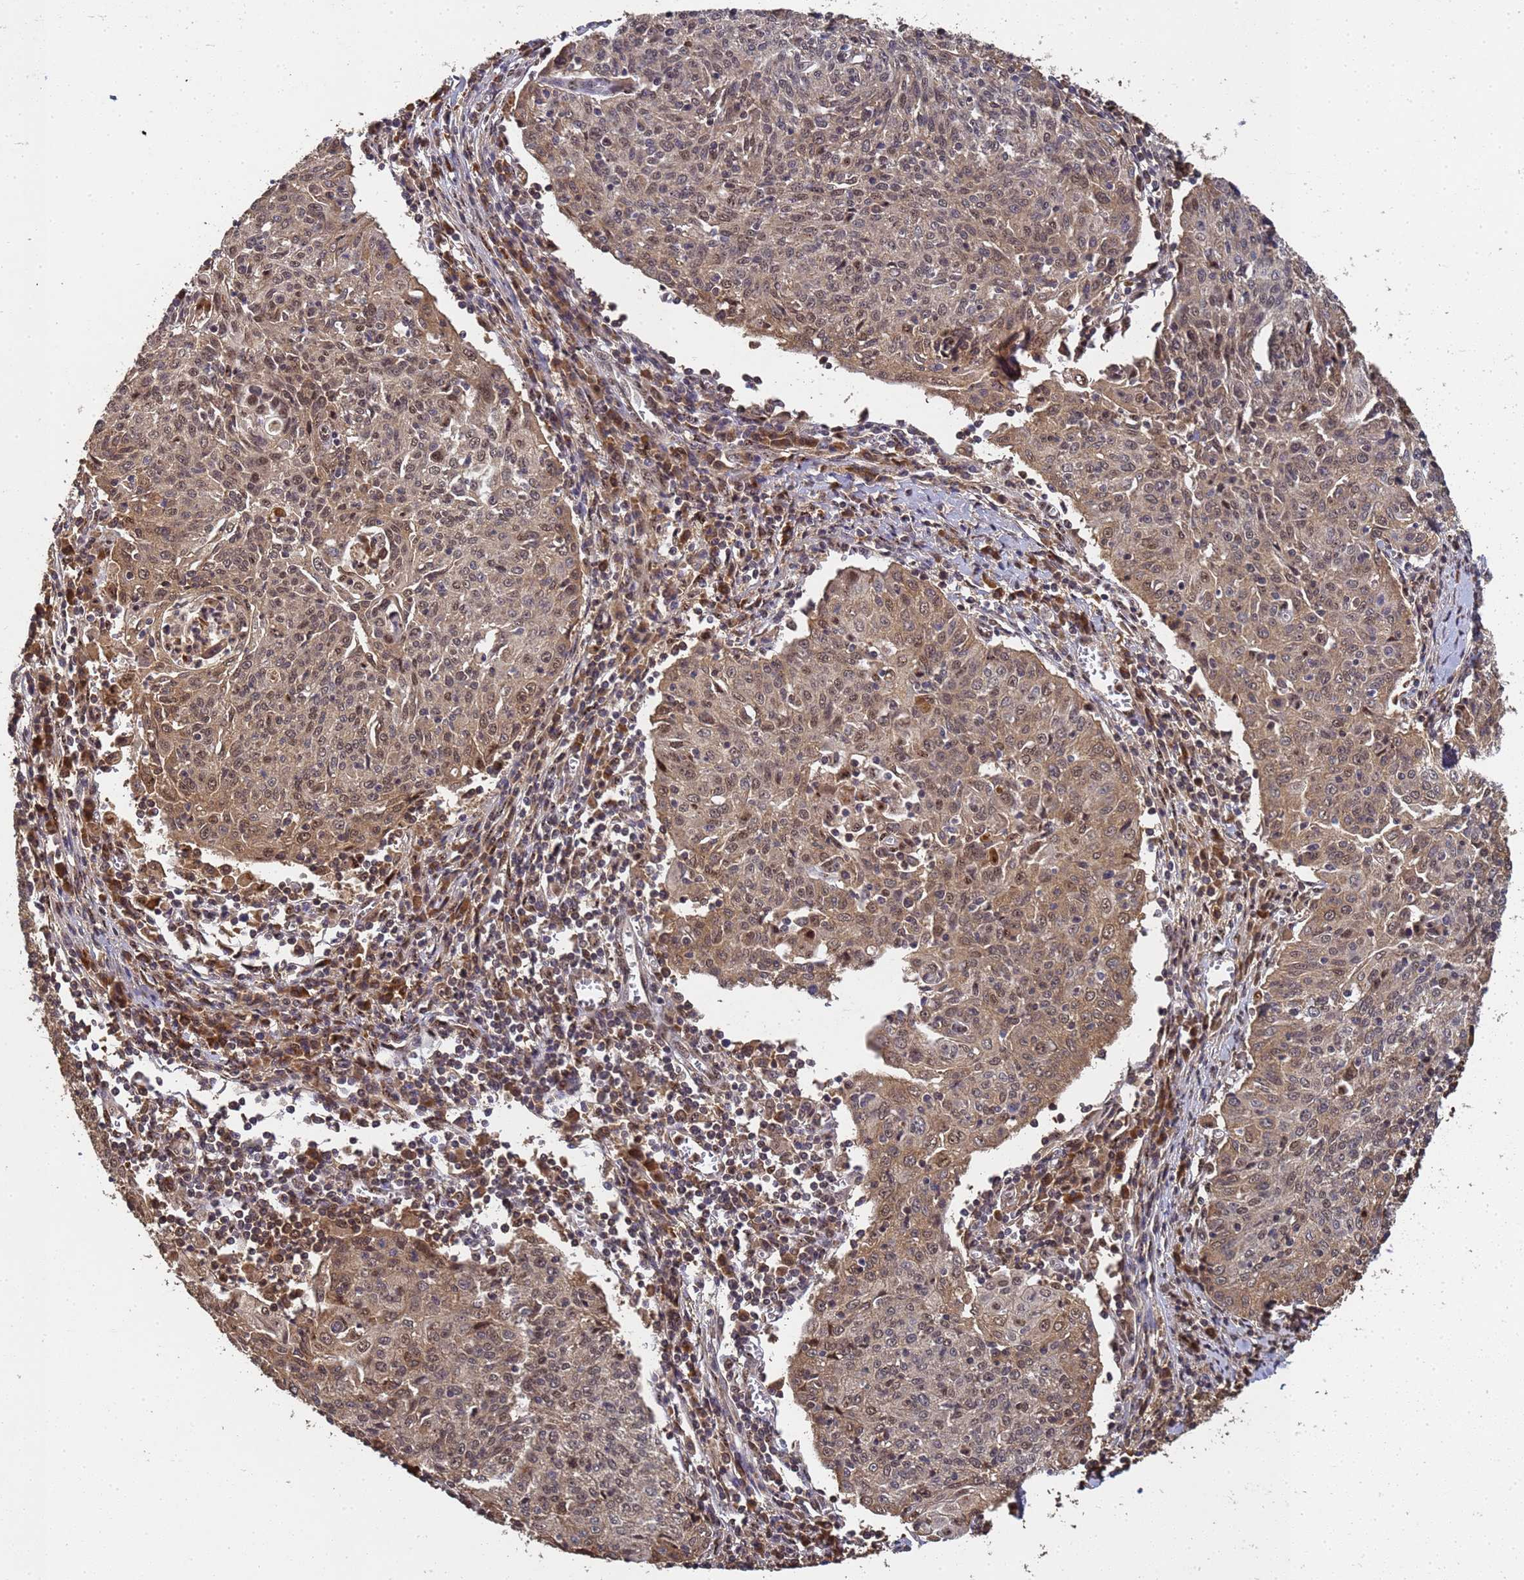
{"staining": {"intensity": "weak", "quantity": "25%-75%", "location": "cytoplasmic/membranous,nuclear"}, "tissue": "cervical cancer", "cell_type": "Tumor cells", "image_type": "cancer", "snomed": [{"axis": "morphology", "description": "Squamous cell carcinoma, NOS"}, {"axis": "topography", "description": "Cervix"}], "caption": "Immunohistochemical staining of human cervical cancer (squamous cell carcinoma) displays low levels of weak cytoplasmic/membranous and nuclear staining in about 25%-75% of tumor cells. (Stains: DAB (3,3'-diaminobenzidine) in brown, nuclei in blue, Microscopy: brightfield microscopy at high magnification).", "gene": "SECISBP2", "patient": {"sex": "female", "age": 48}}